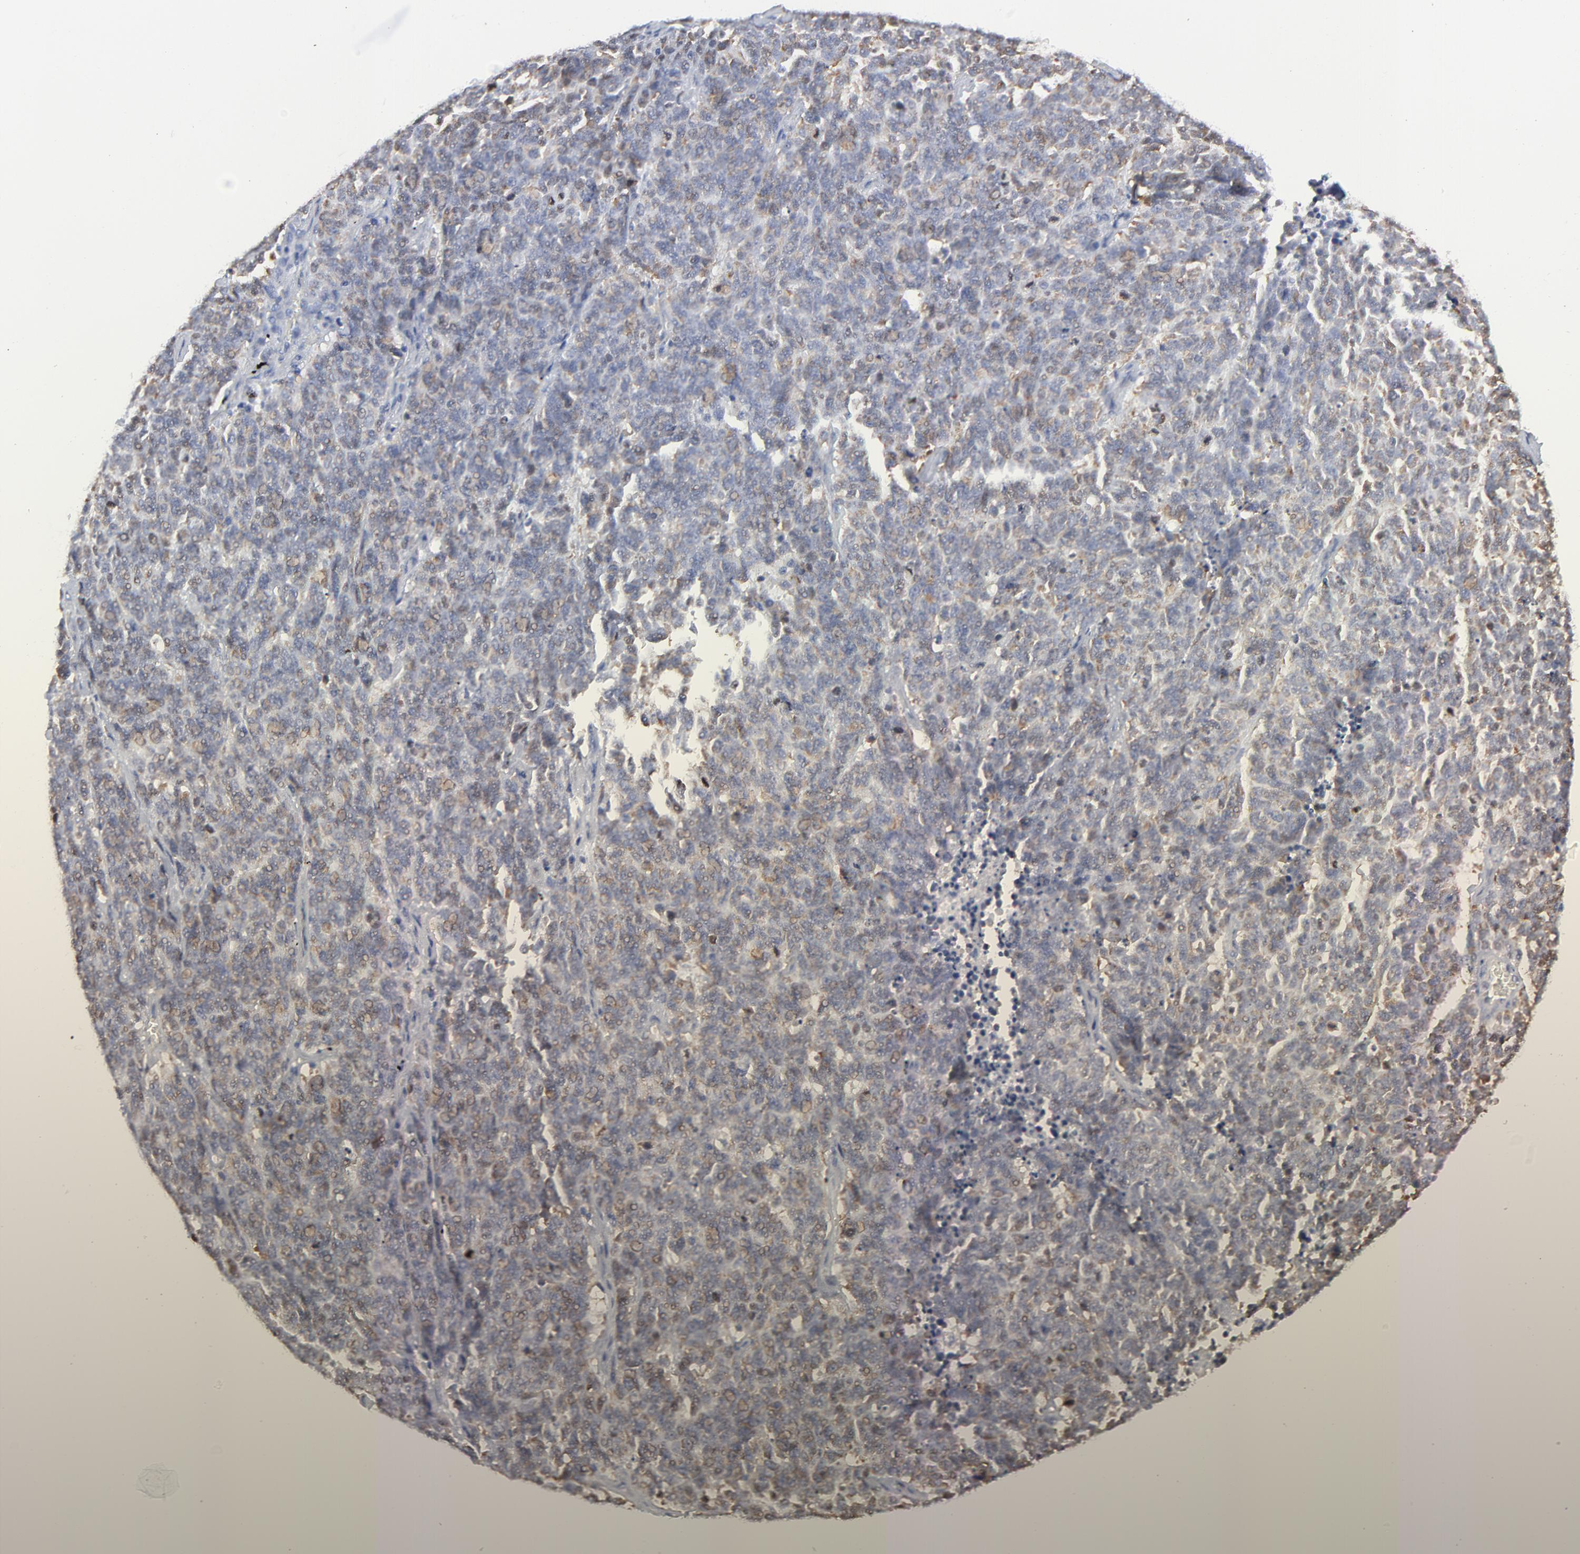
{"staining": {"intensity": "weak", "quantity": "25%-75%", "location": "cytoplasmic/membranous"}, "tissue": "lung cancer", "cell_type": "Tumor cells", "image_type": "cancer", "snomed": [{"axis": "morphology", "description": "Neoplasm, malignant, NOS"}, {"axis": "topography", "description": "Lung"}], "caption": "Lung malignant neoplasm stained with DAB (3,3'-diaminobenzidine) IHC shows low levels of weak cytoplasmic/membranous positivity in approximately 25%-75% of tumor cells. (DAB (3,3'-diaminobenzidine) = brown stain, brightfield microscopy at high magnification).", "gene": "NCAPH", "patient": {"sex": "female", "age": 58}}